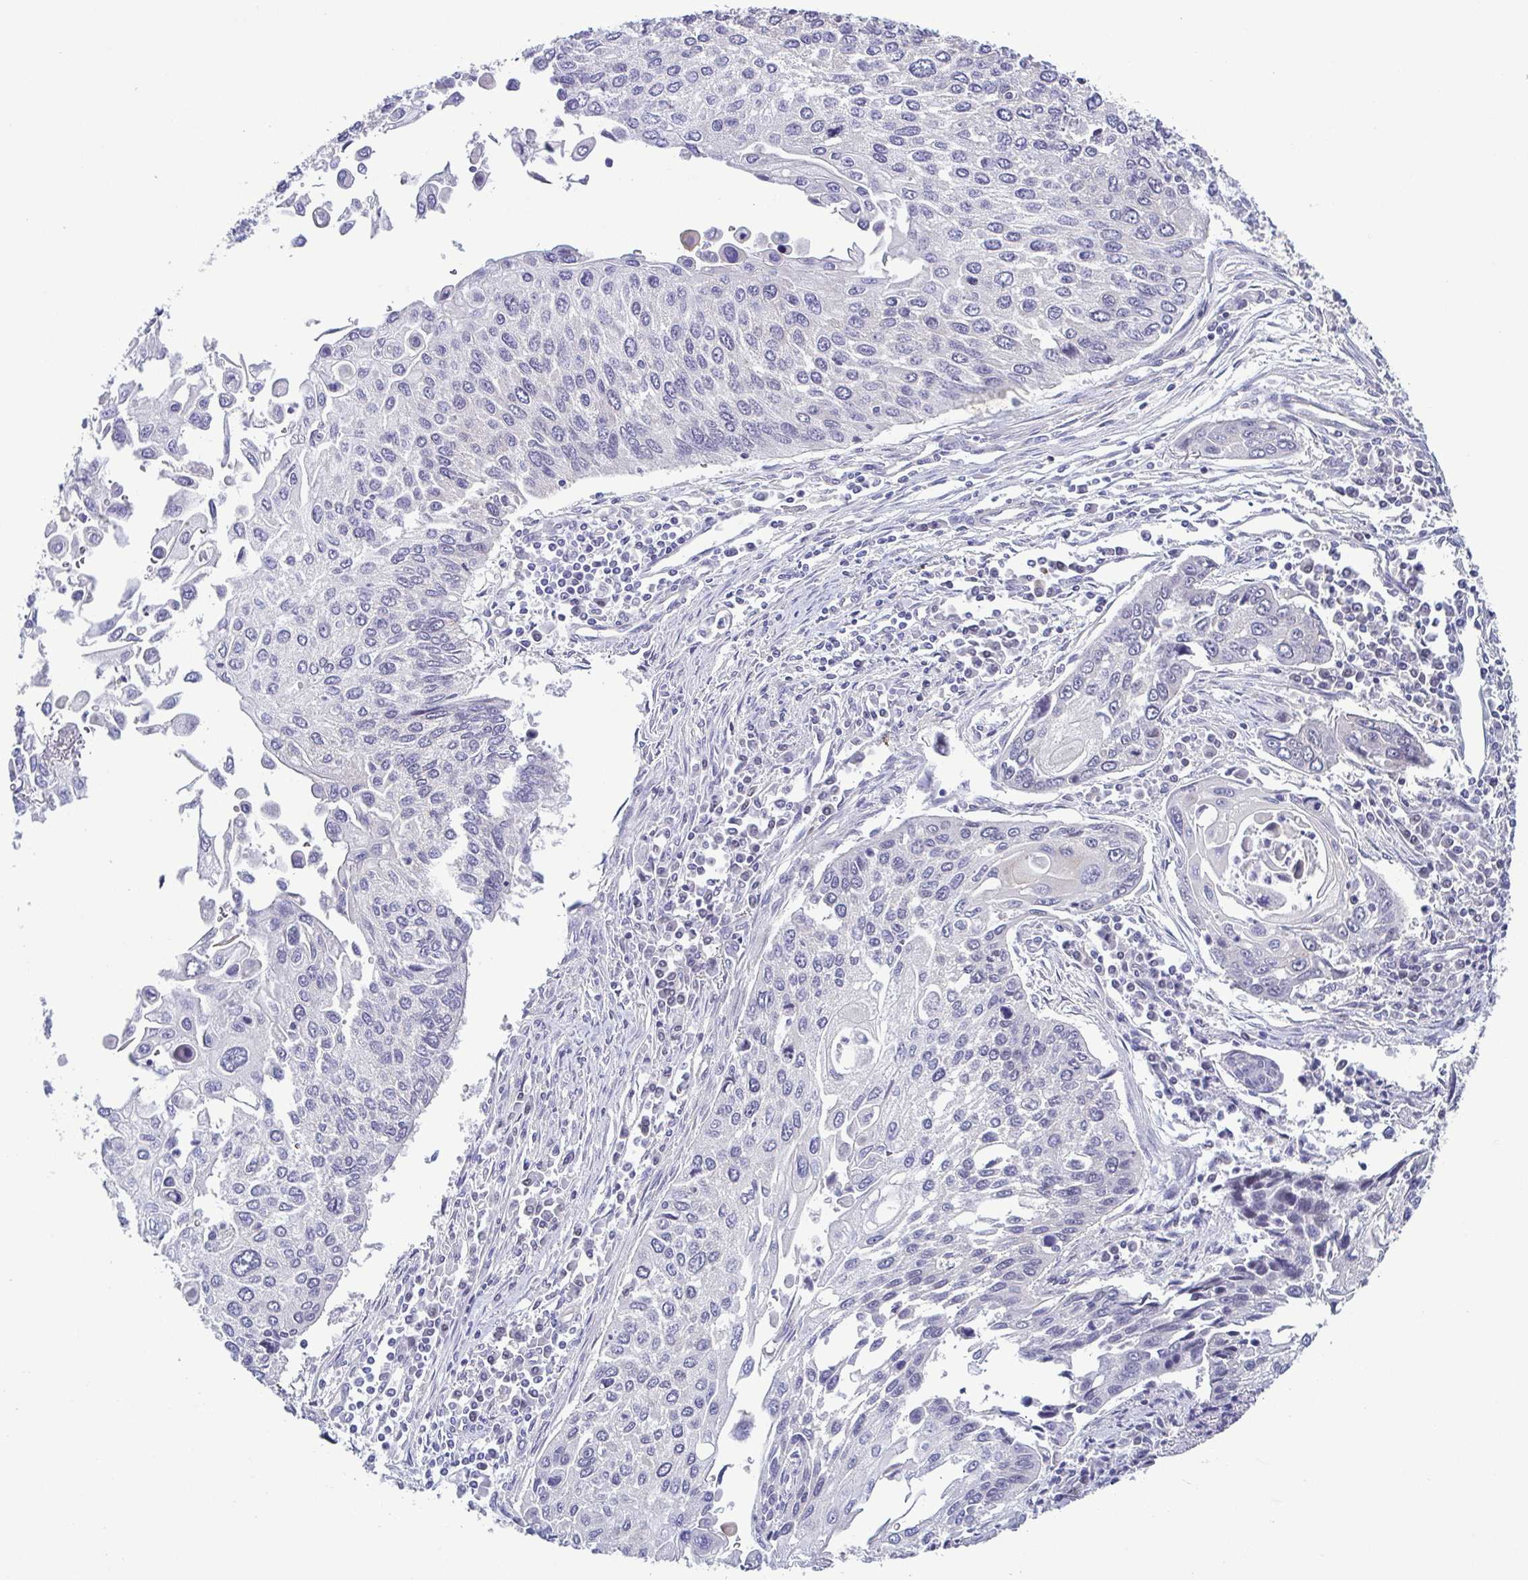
{"staining": {"intensity": "negative", "quantity": "none", "location": "none"}, "tissue": "lung cancer", "cell_type": "Tumor cells", "image_type": "cancer", "snomed": [{"axis": "morphology", "description": "Squamous cell carcinoma, NOS"}, {"axis": "morphology", "description": "Squamous cell carcinoma, metastatic, NOS"}, {"axis": "topography", "description": "Lung"}], "caption": "Lung cancer (metastatic squamous cell carcinoma) stained for a protein using immunohistochemistry (IHC) exhibits no expression tumor cells.", "gene": "UBE2Q1", "patient": {"sex": "male", "age": 63}}